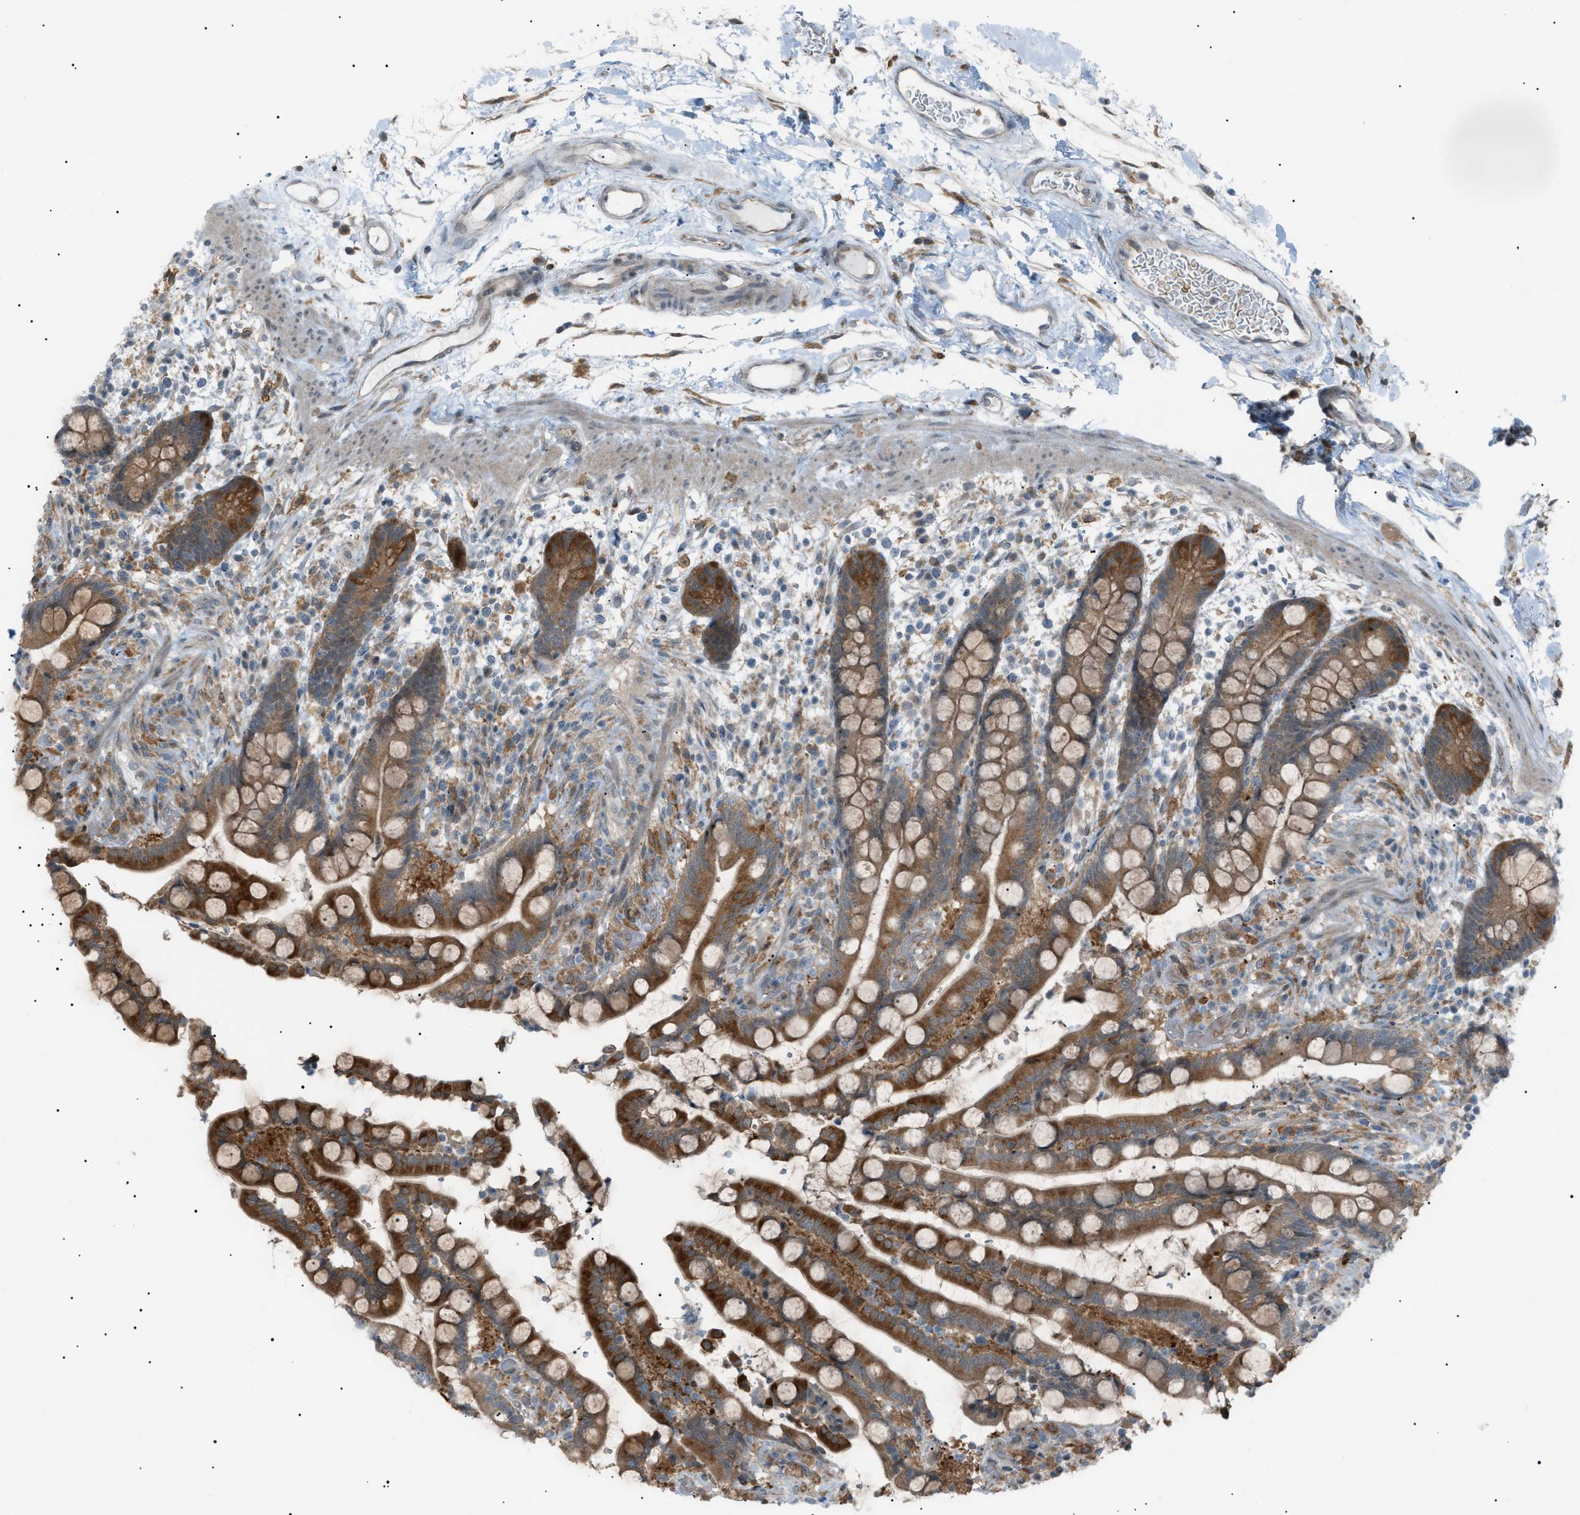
{"staining": {"intensity": "weak", "quantity": "25%-75%", "location": "cytoplasmic/membranous"}, "tissue": "colon", "cell_type": "Endothelial cells", "image_type": "normal", "snomed": [{"axis": "morphology", "description": "Normal tissue, NOS"}, {"axis": "topography", "description": "Colon"}], "caption": "Endothelial cells display weak cytoplasmic/membranous positivity in approximately 25%-75% of cells in normal colon.", "gene": "LPIN2", "patient": {"sex": "male", "age": 73}}